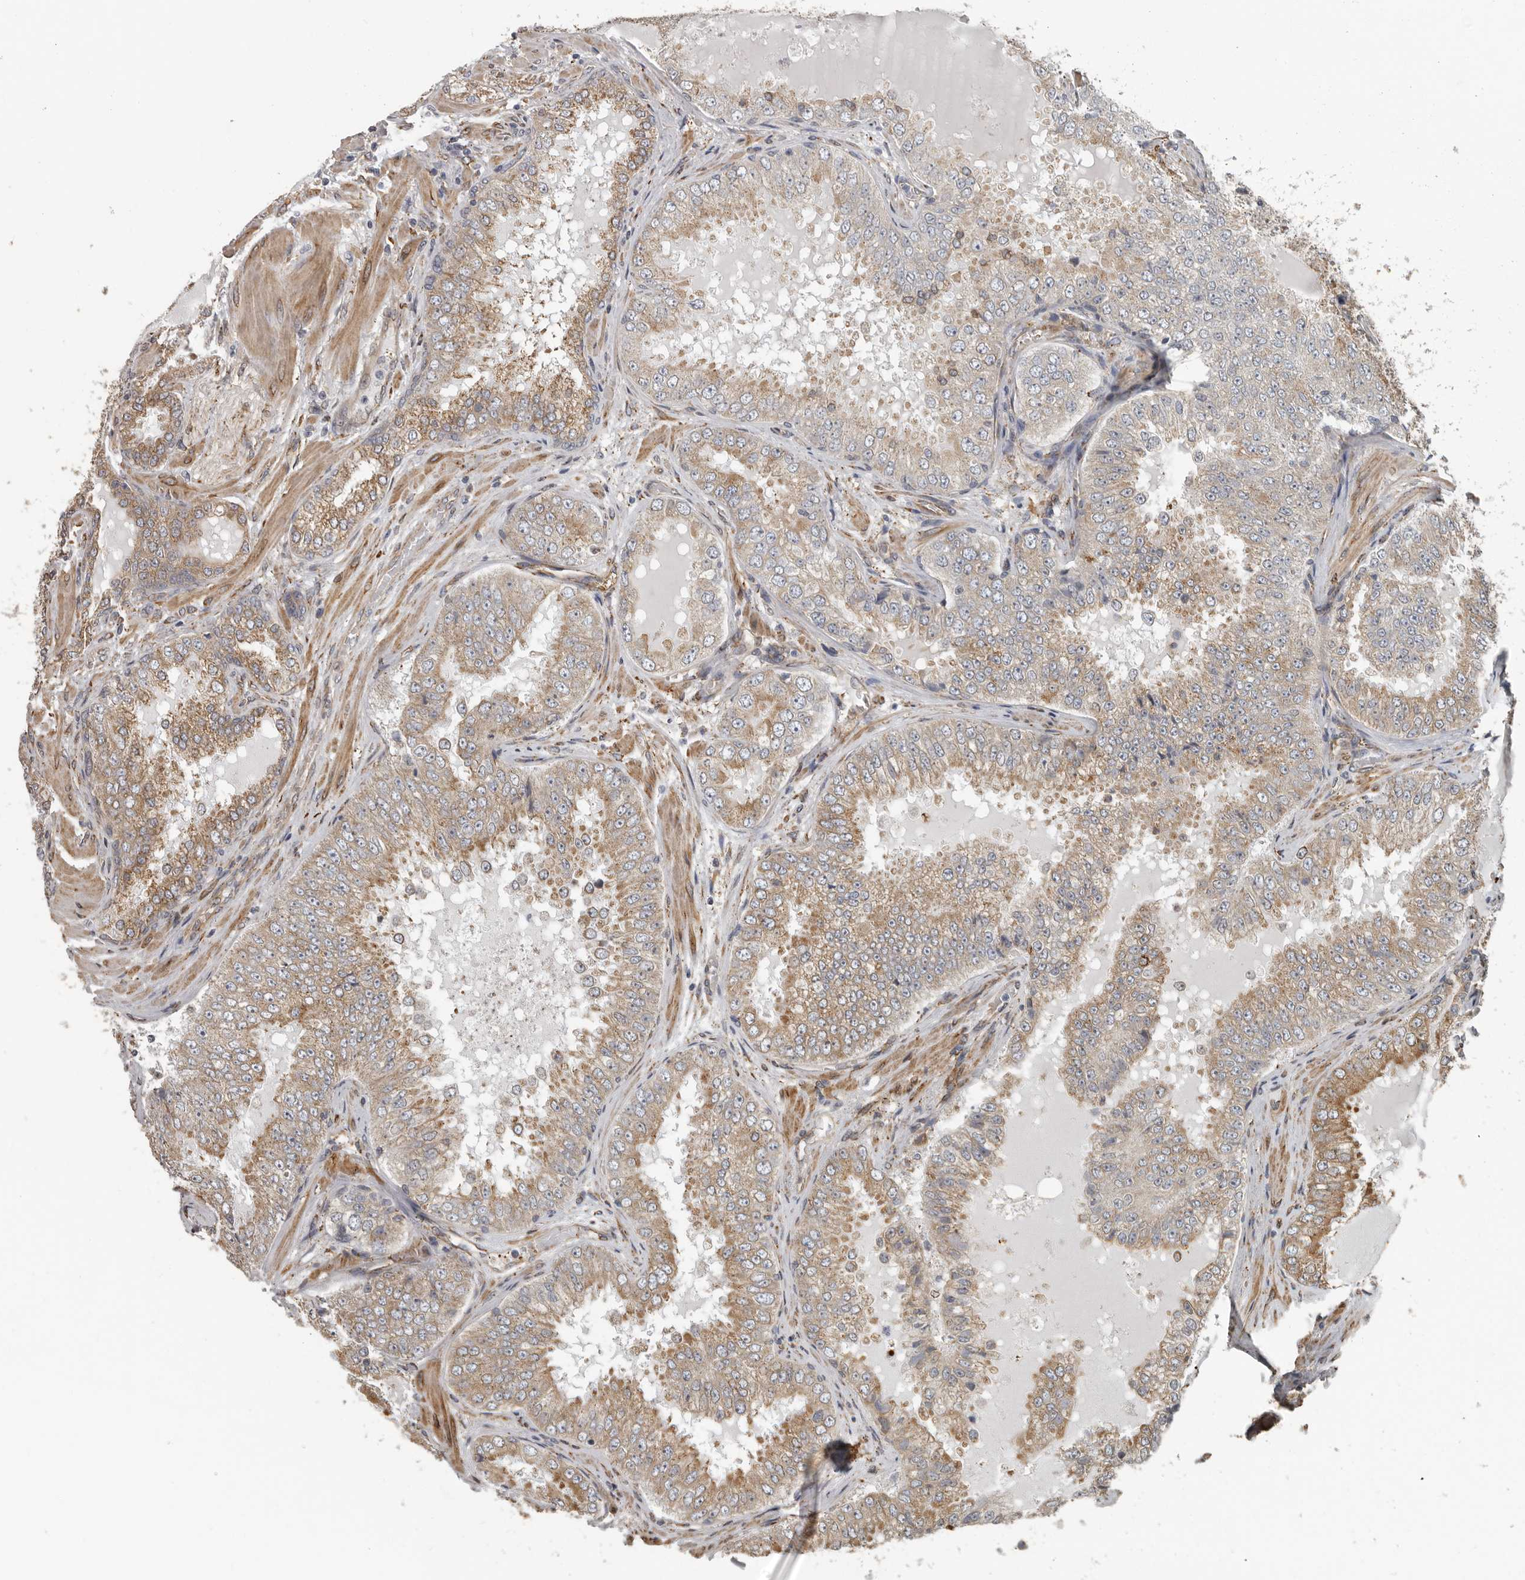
{"staining": {"intensity": "moderate", "quantity": ">75%", "location": "cytoplasmic/membranous"}, "tissue": "prostate cancer", "cell_type": "Tumor cells", "image_type": "cancer", "snomed": [{"axis": "morphology", "description": "Adenocarcinoma, High grade"}, {"axis": "topography", "description": "Prostate"}], "caption": "Immunohistochemical staining of prostate high-grade adenocarcinoma shows medium levels of moderate cytoplasmic/membranous staining in about >75% of tumor cells.", "gene": "CEP350", "patient": {"sex": "male", "age": 58}}